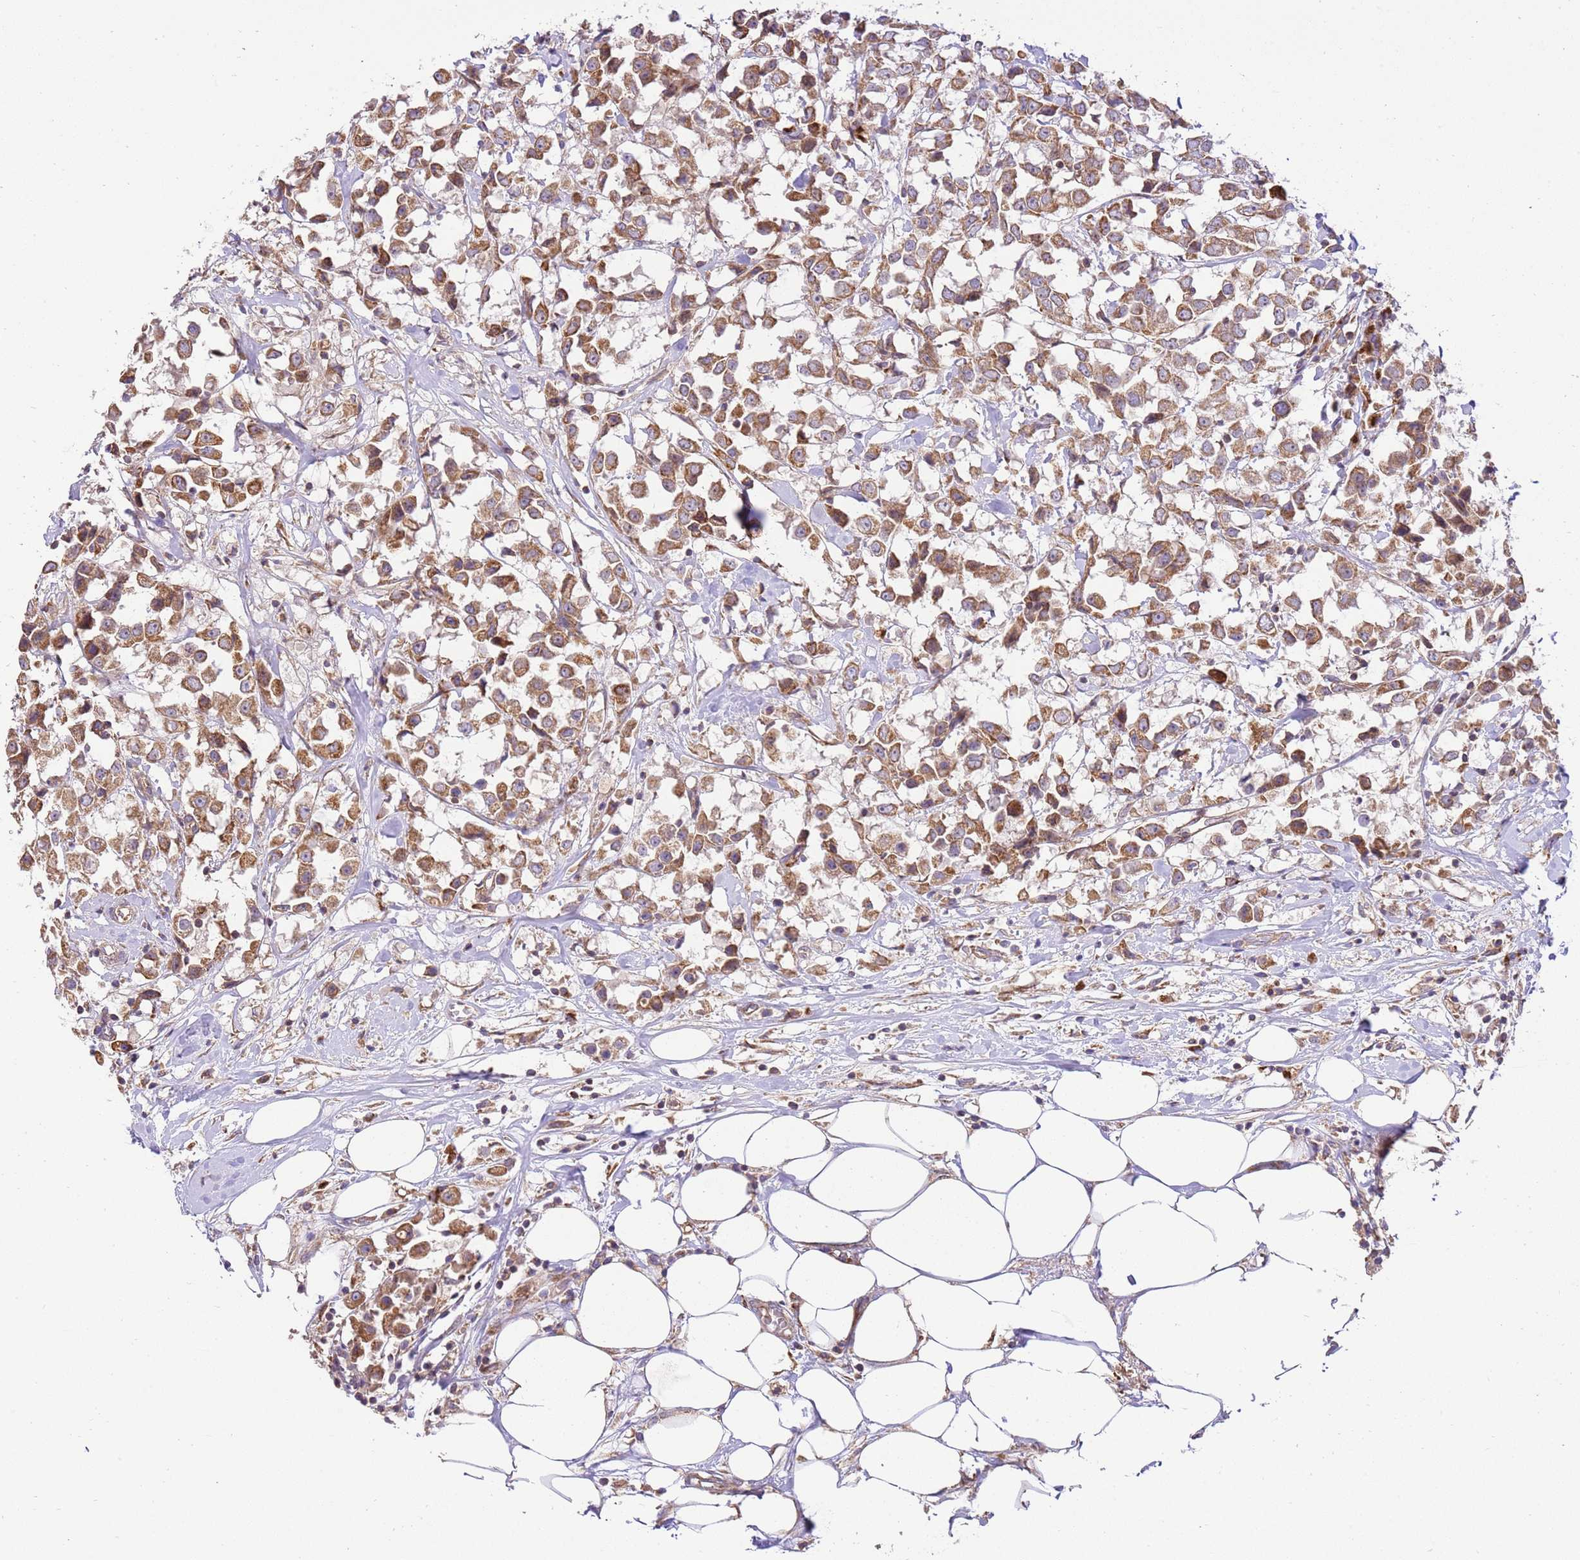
{"staining": {"intensity": "moderate", "quantity": ">75%", "location": "cytoplasmic/membranous"}, "tissue": "breast cancer", "cell_type": "Tumor cells", "image_type": "cancer", "snomed": [{"axis": "morphology", "description": "Duct carcinoma"}, {"axis": "topography", "description": "Breast"}], "caption": "High-magnification brightfield microscopy of infiltrating ductal carcinoma (breast) stained with DAB (3,3'-diaminobenzidine) (brown) and counterstained with hematoxylin (blue). tumor cells exhibit moderate cytoplasmic/membranous staining is seen in about>75% of cells.", "gene": "SPATA2L", "patient": {"sex": "female", "age": 61}}